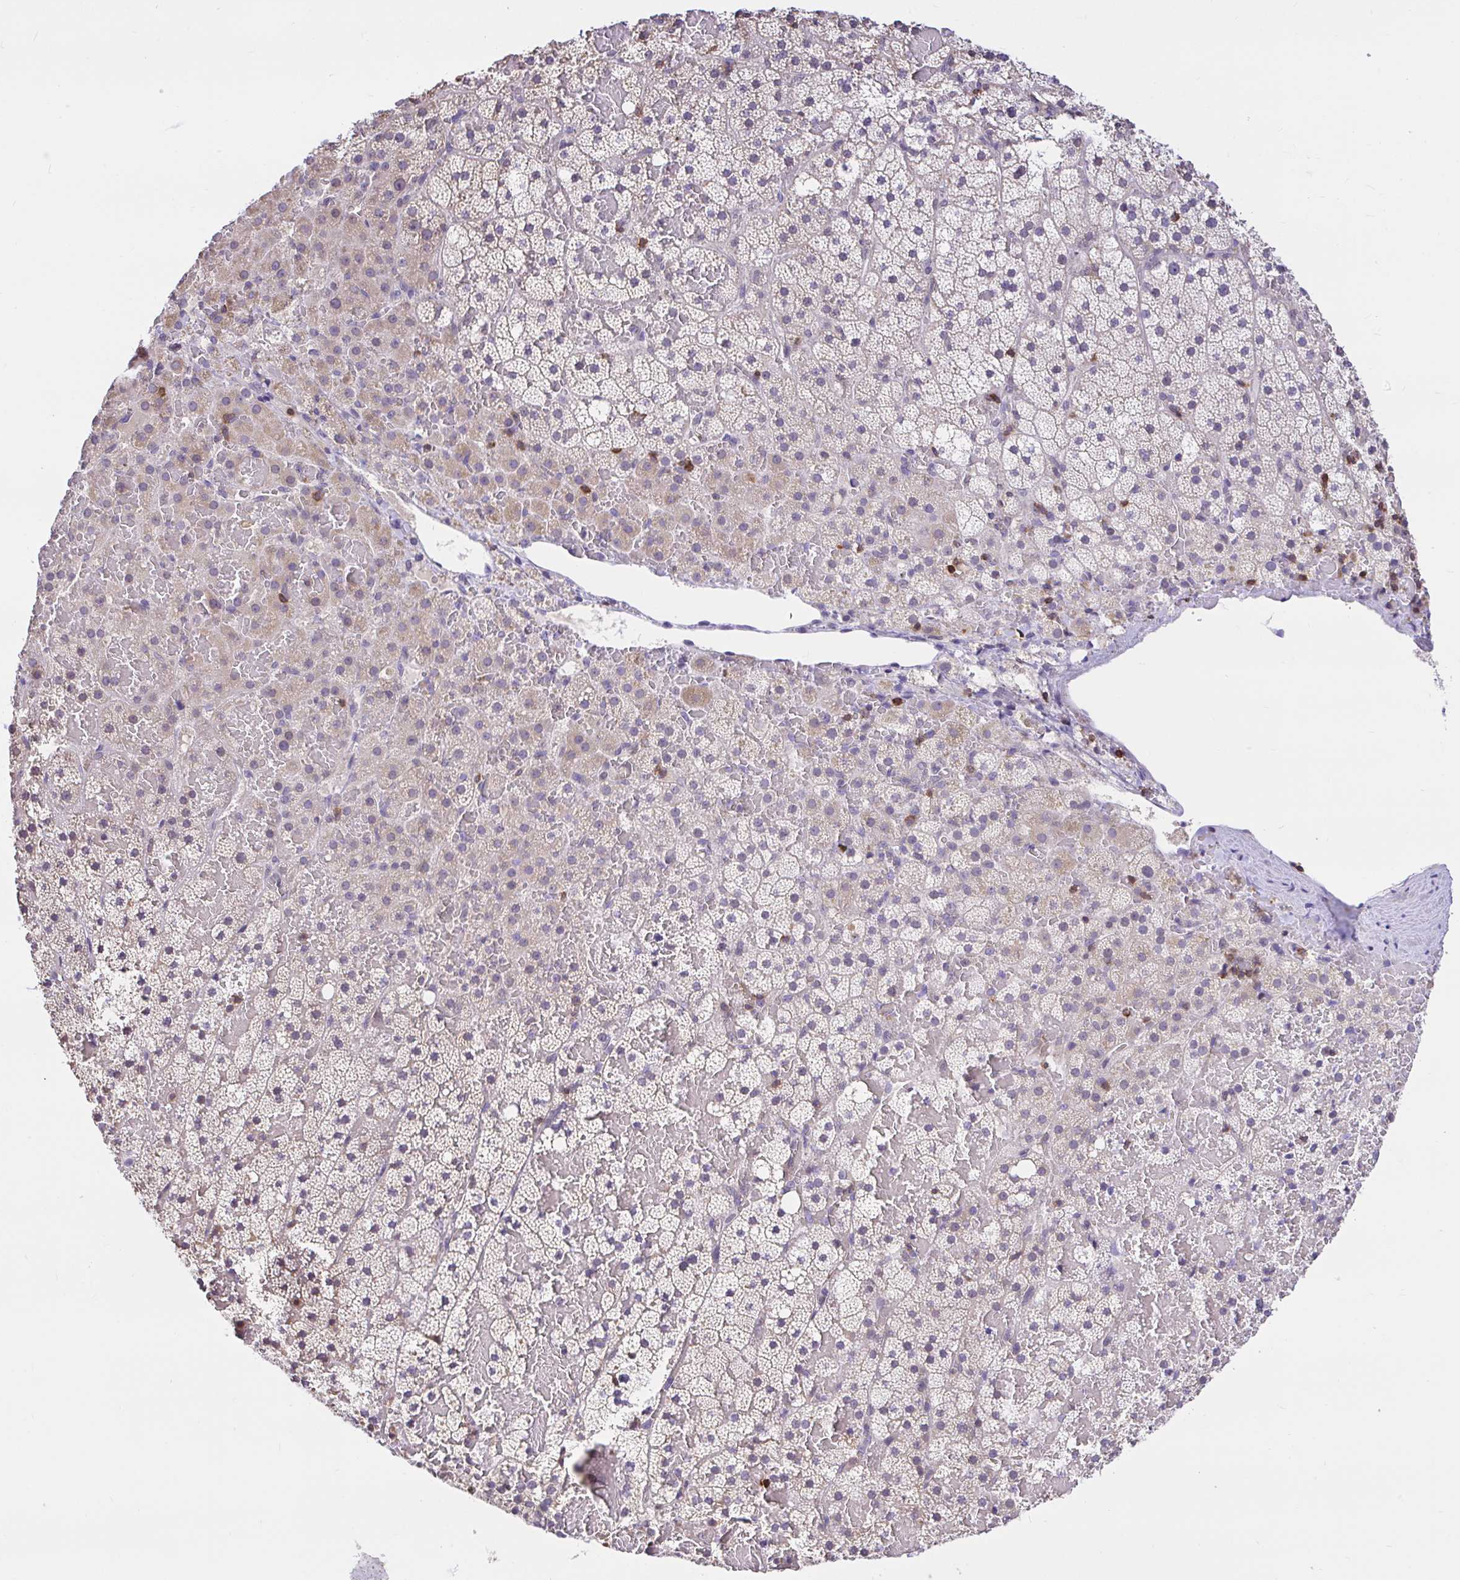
{"staining": {"intensity": "weak", "quantity": "25%-75%", "location": "cytoplasmic/membranous"}, "tissue": "adrenal gland", "cell_type": "Glandular cells", "image_type": "normal", "snomed": [{"axis": "morphology", "description": "Normal tissue, NOS"}, {"axis": "topography", "description": "Adrenal gland"}], "caption": "Brown immunohistochemical staining in benign human adrenal gland reveals weak cytoplasmic/membranous staining in approximately 25%-75% of glandular cells. (Stains: DAB in brown, nuclei in blue, Microscopy: brightfield microscopy at high magnification).", "gene": "SKAP1", "patient": {"sex": "male", "age": 53}}